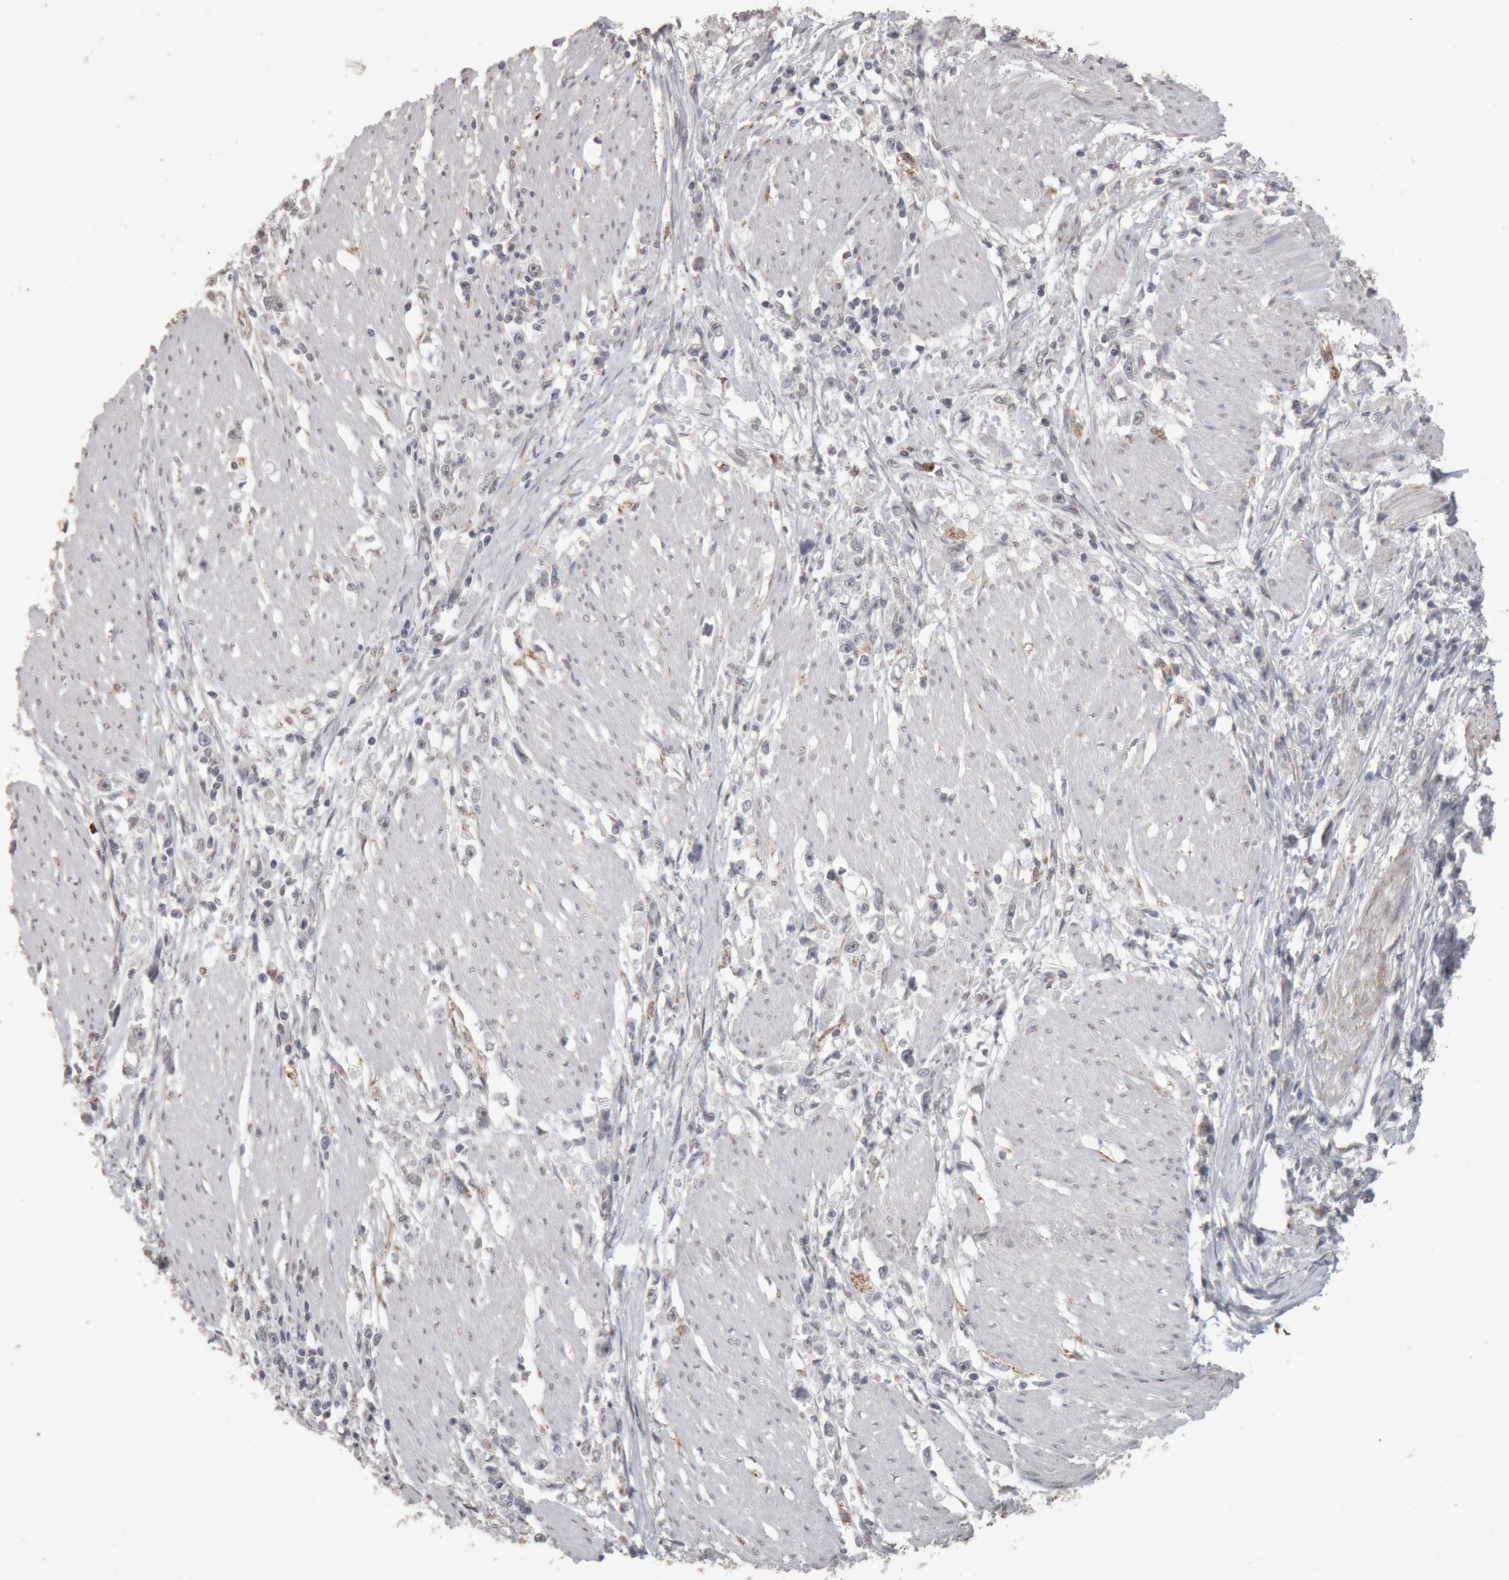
{"staining": {"intensity": "negative", "quantity": "none", "location": "none"}, "tissue": "stomach cancer", "cell_type": "Tumor cells", "image_type": "cancer", "snomed": [{"axis": "morphology", "description": "Adenocarcinoma, NOS"}, {"axis": "topography", "description": "Stomach"}], "caption": "Immunohistochemistry image of neoplastic tissue: stomach cancer (adenocarcinoma) stained with DAB (3,3'-diaminobenzidine) shows no significant protein positivity in tumor cells.", "gene": "MEP1A", "patient": {"sex": "female", "age": 59}}